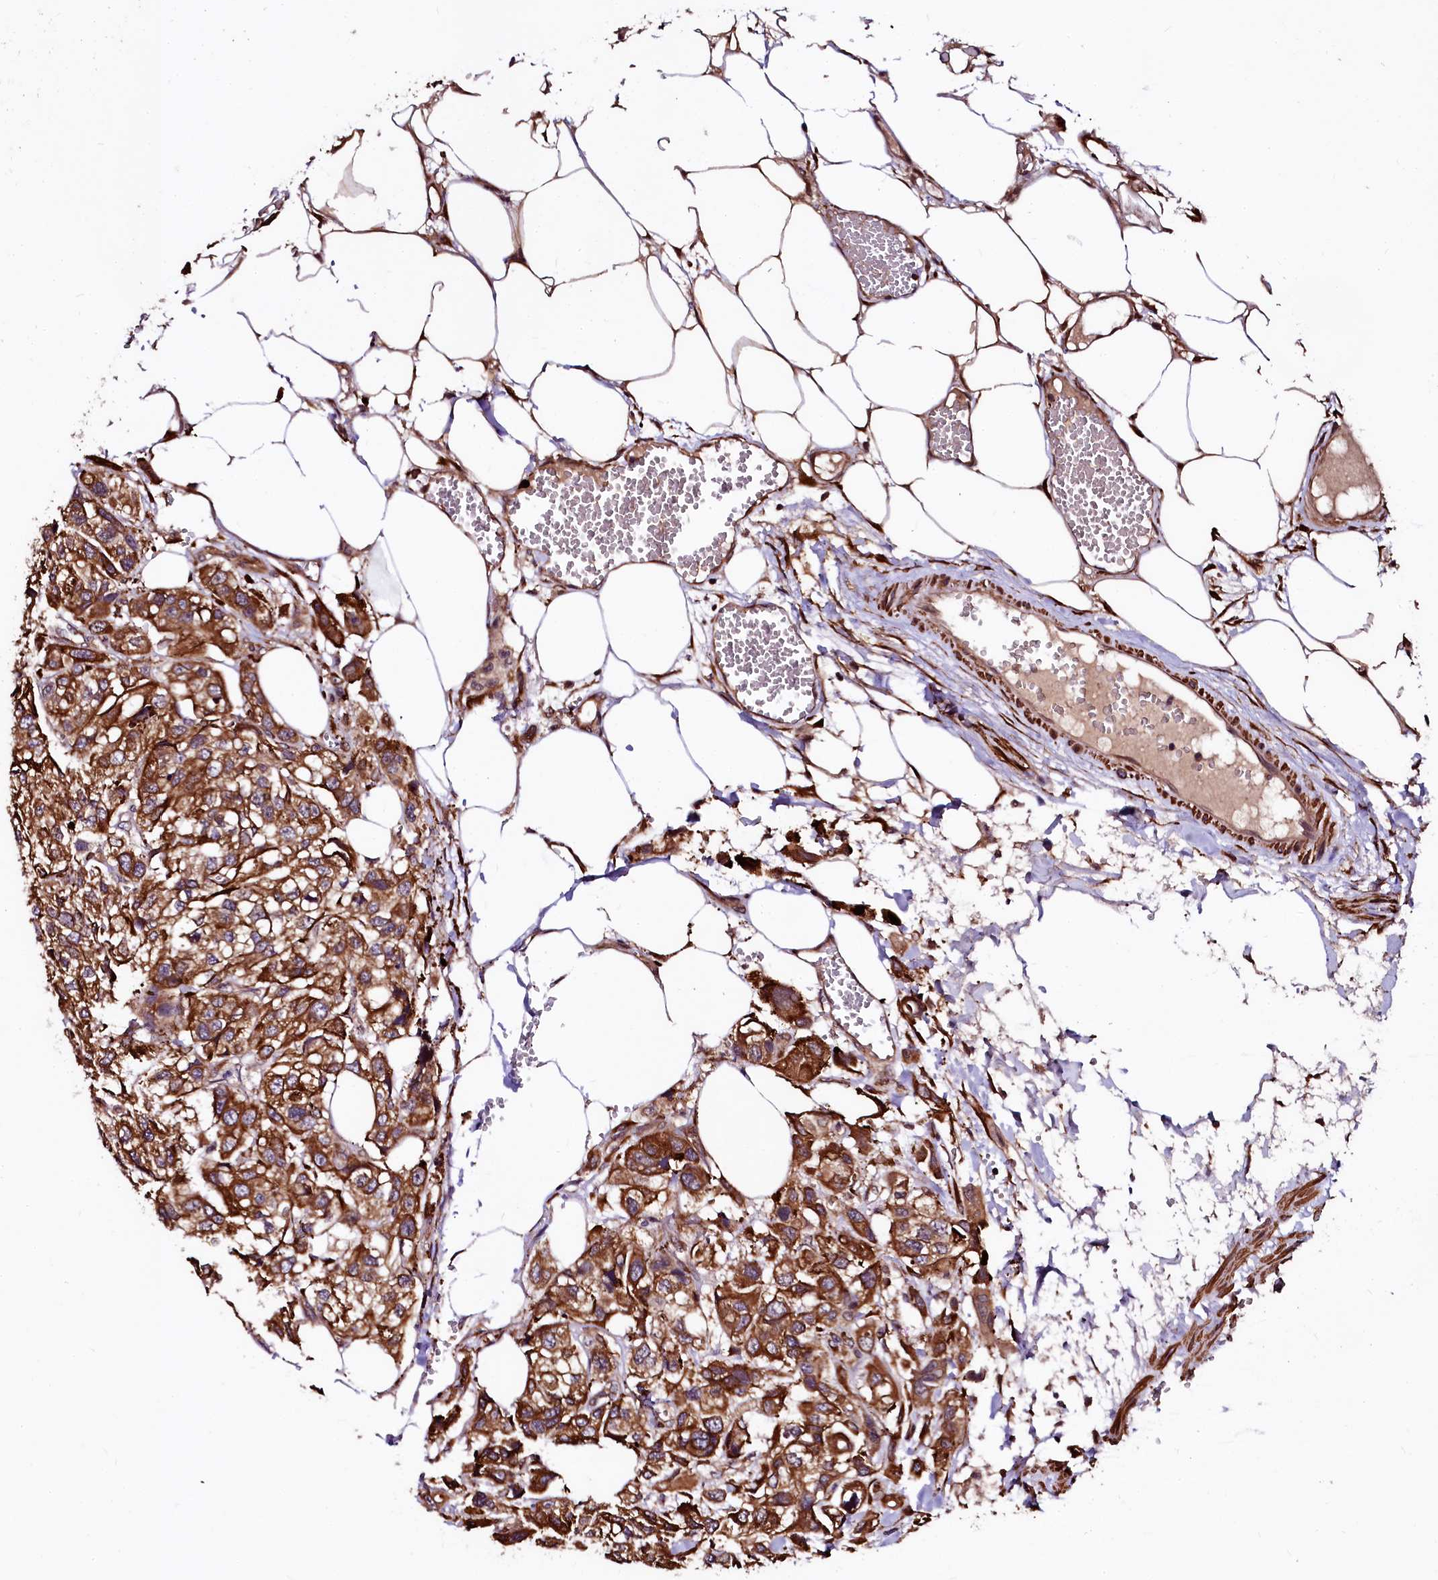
{"staining": {"intensity": "strong", "quantity": ">75%", "location": "cytoplasmic/membranous"}, "tissue": "urothelial cancer", "cell_type": "Tumor cells", "image_type": "cancer", "snomed": [{"axis": "morphology", "description": "Urothelial carcinoma, High grade"}, {"axis": "topography", "description": "Urinary bladder"}], "caption": "Protein staining shows strong cytoplasmic/membranous expression in about >75% of tumor cells in urothelial cancer. (DAB IHC with brightfield microscopy, high magnification).", "gene": "N4BP1", "patient": {"sex": "male", "age": 67}}